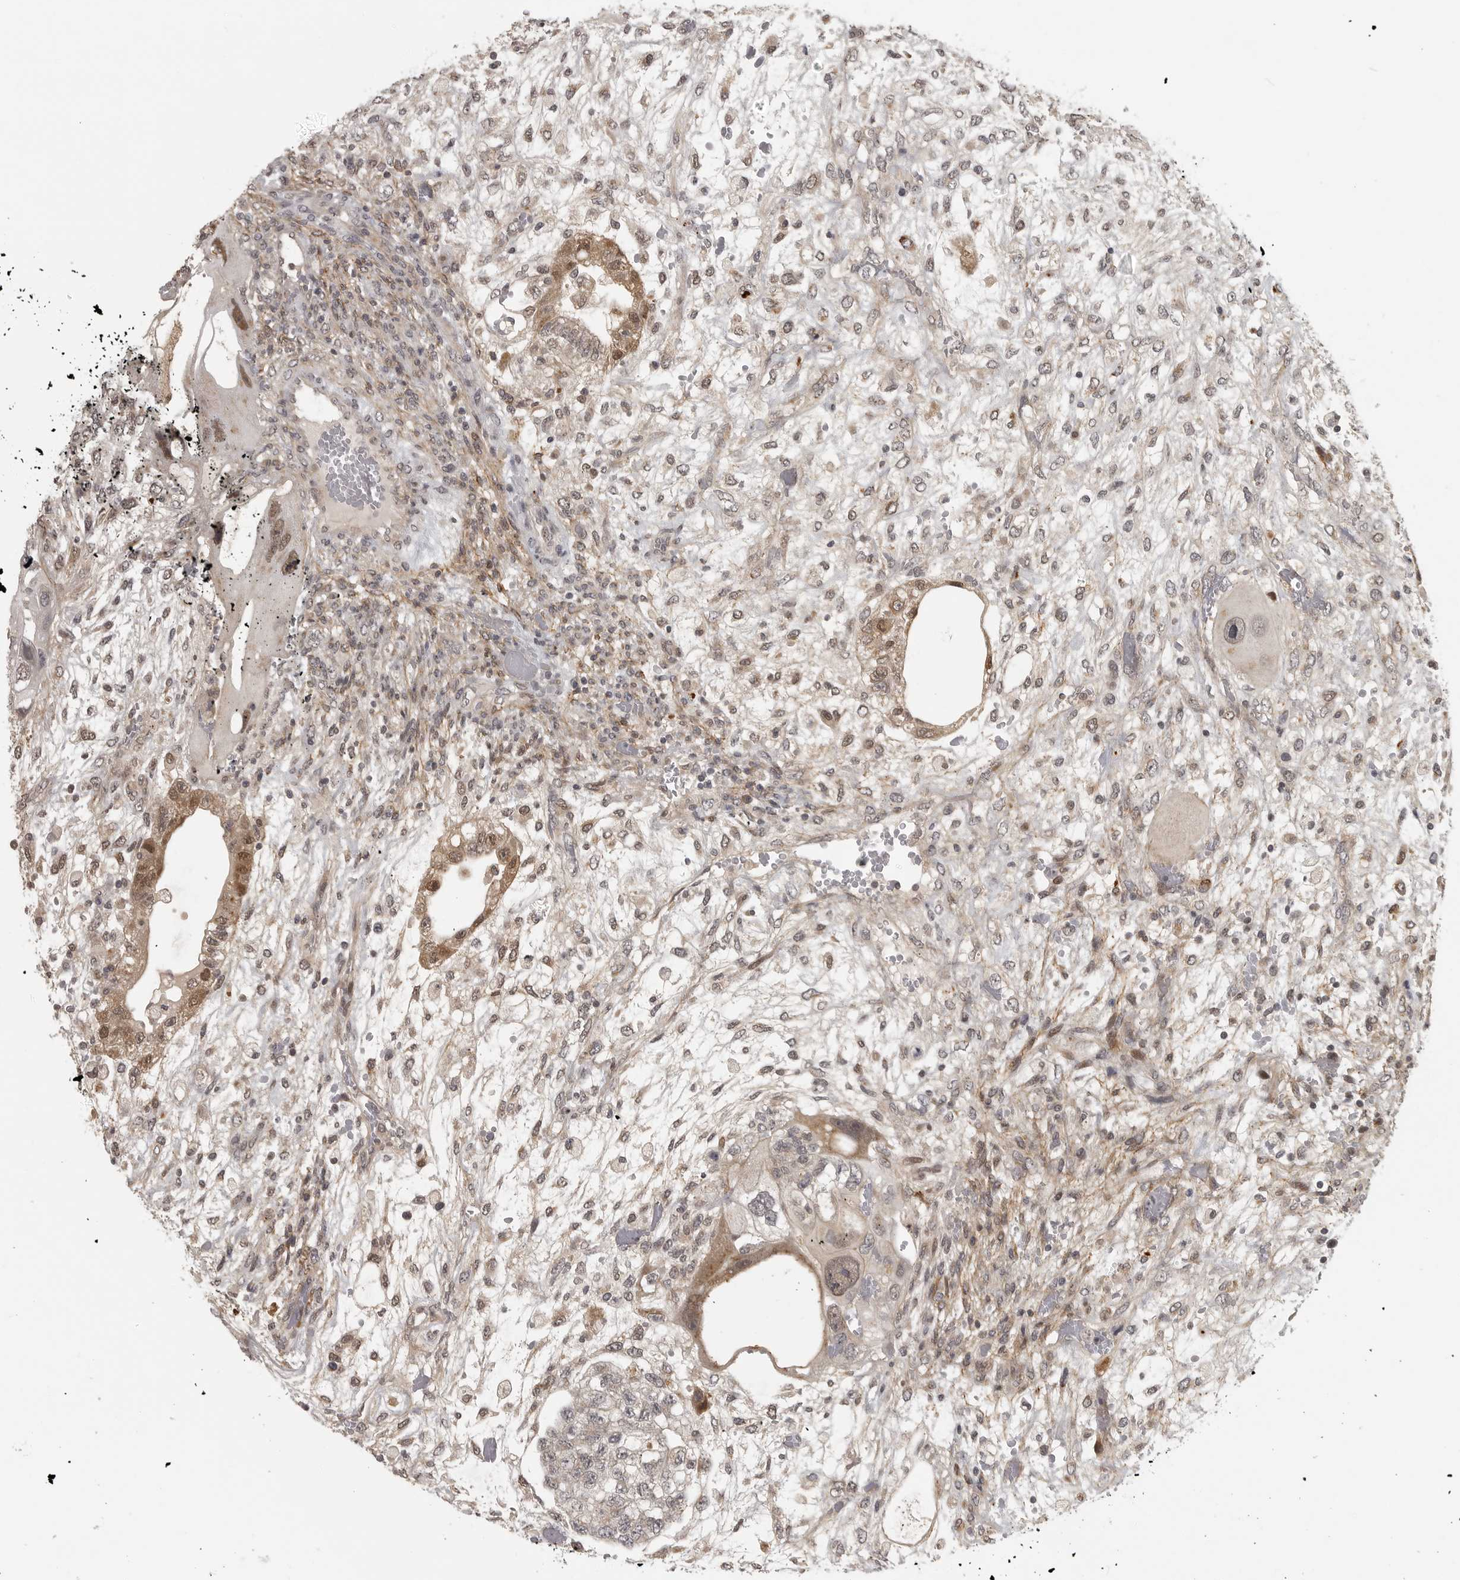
{"staining": {"intensity": "moderate", "quantity": "25%-75%", "location": "cytoplasmic/membranous,nuclear"}, "tissue": "testis cancer", "cell_type": "Tumor cells", "image_type": "cancer", "snomed": [{"axis": "morphology", "description": "Carcinoma, Embryonal, NOS"}, {"axis": "topography", "description": "Testis"}], "caption": "Testis cancer was stained to show a protein in brown. There is medium levels of moderate cytoplasmic/membranous and nuclear positivity in approximately 25%-75% of tumor cells. The protein of interest is stained brown, and the nuclei are stained in blue (DAB (3,3'-diaminobenzidine) IHC with brightfield microscopy, high magnification).", "gene": "UROD", "patient": {"sex": "male", "age": 36}}